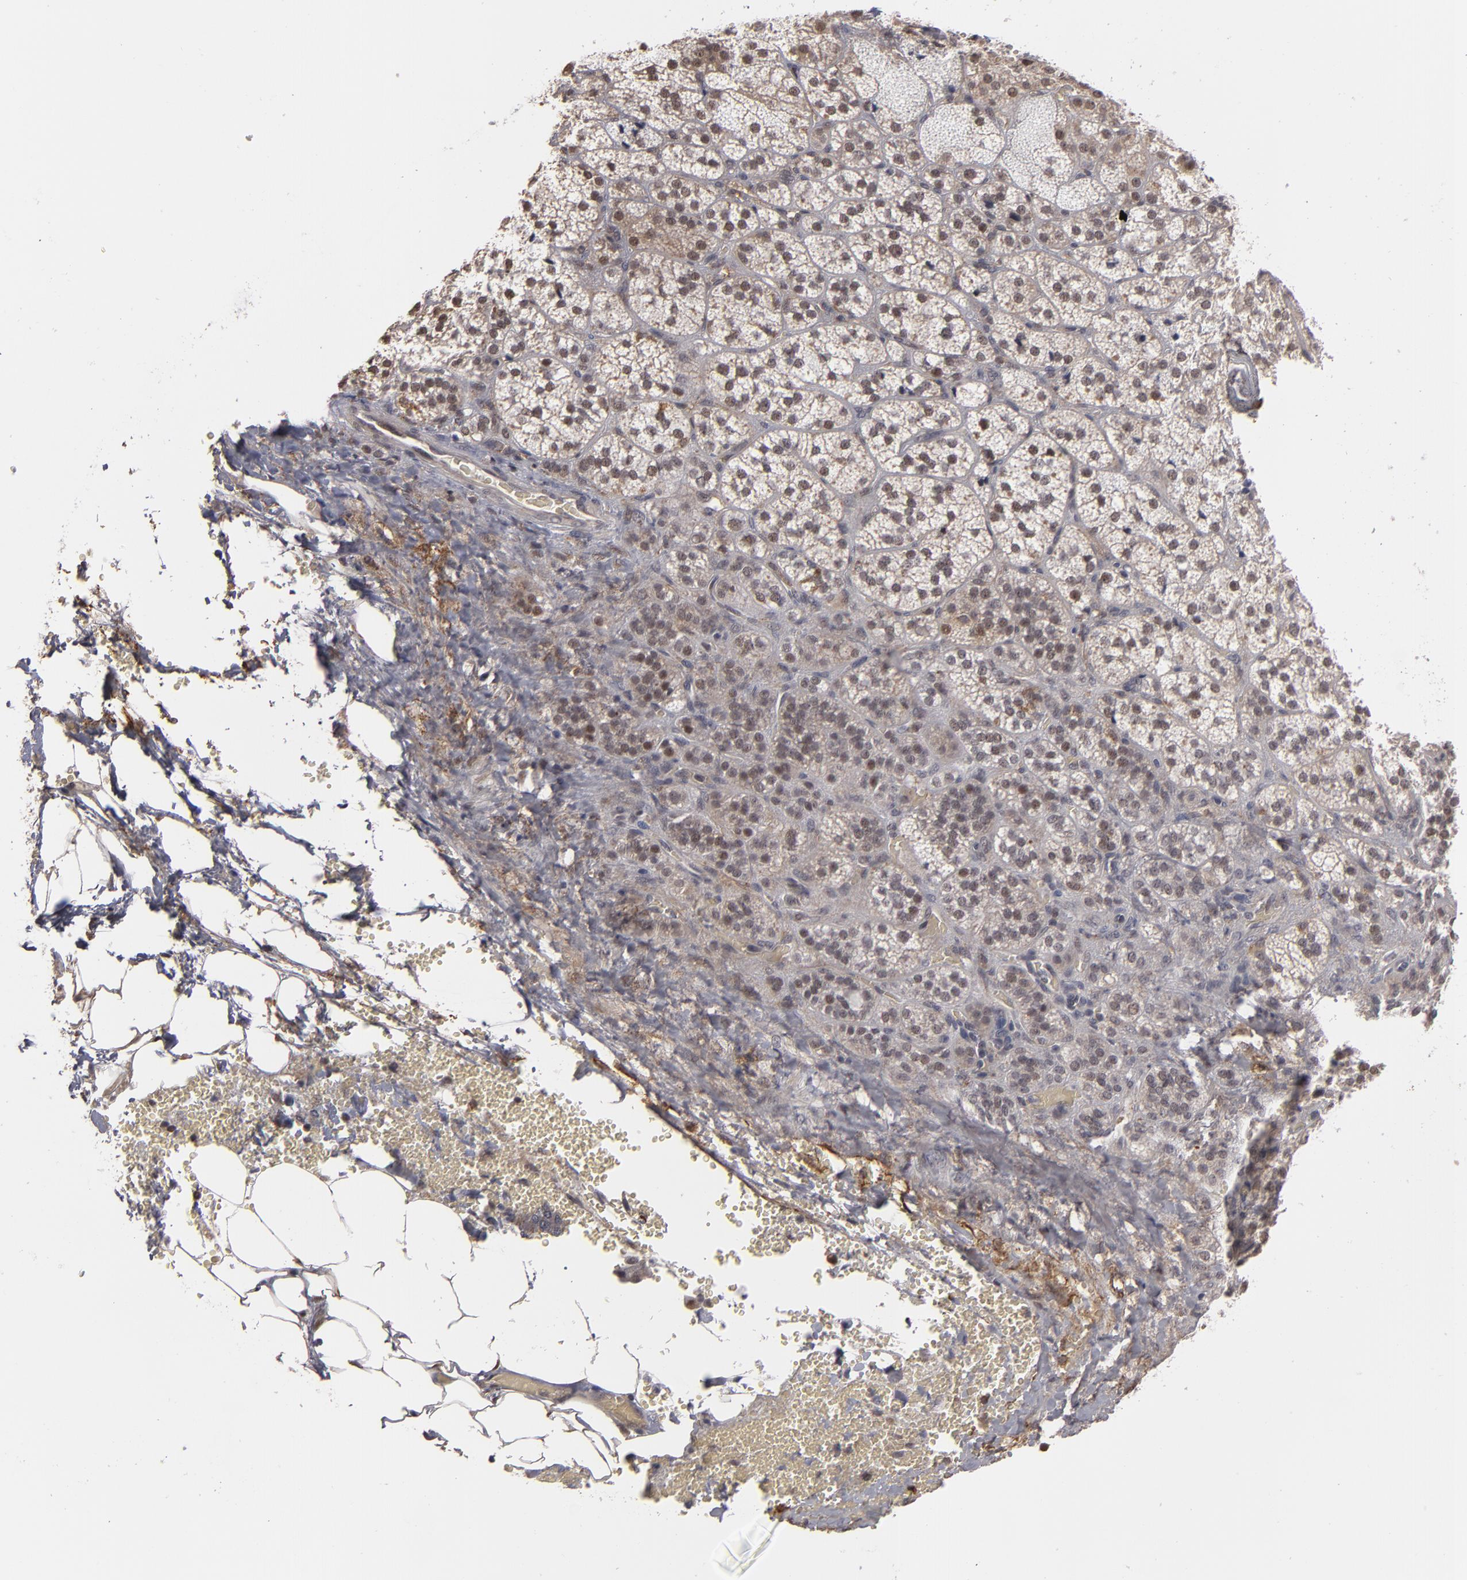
{"staining": {"intensity": "strong", "quantity": ">75%", "location": "cytoplasmic/membranous,nuclear"}, "tissue": "adrenal gland", "cell_type": "Glandular cells", "image_type": "normal", "snomed": [{"axis": "morphology", "description": "Normal tissue, NOS"}, {"axis": "topography", "description": "Adrenal gland"}], "caption": "Protein staining by immunohistochemistry reveals strong cytoplasmic/membranous,nuclear staining in approximately >75% of glandular cells in benign adrenal gland. The staining was performed using DAB to visualize the protein expression in brown, while the nuclei were stained in blue with hematoxylin (Magnification: 20x).", "gene": "ZNF75A", "patient": {"sex": "female", "age": 71}}